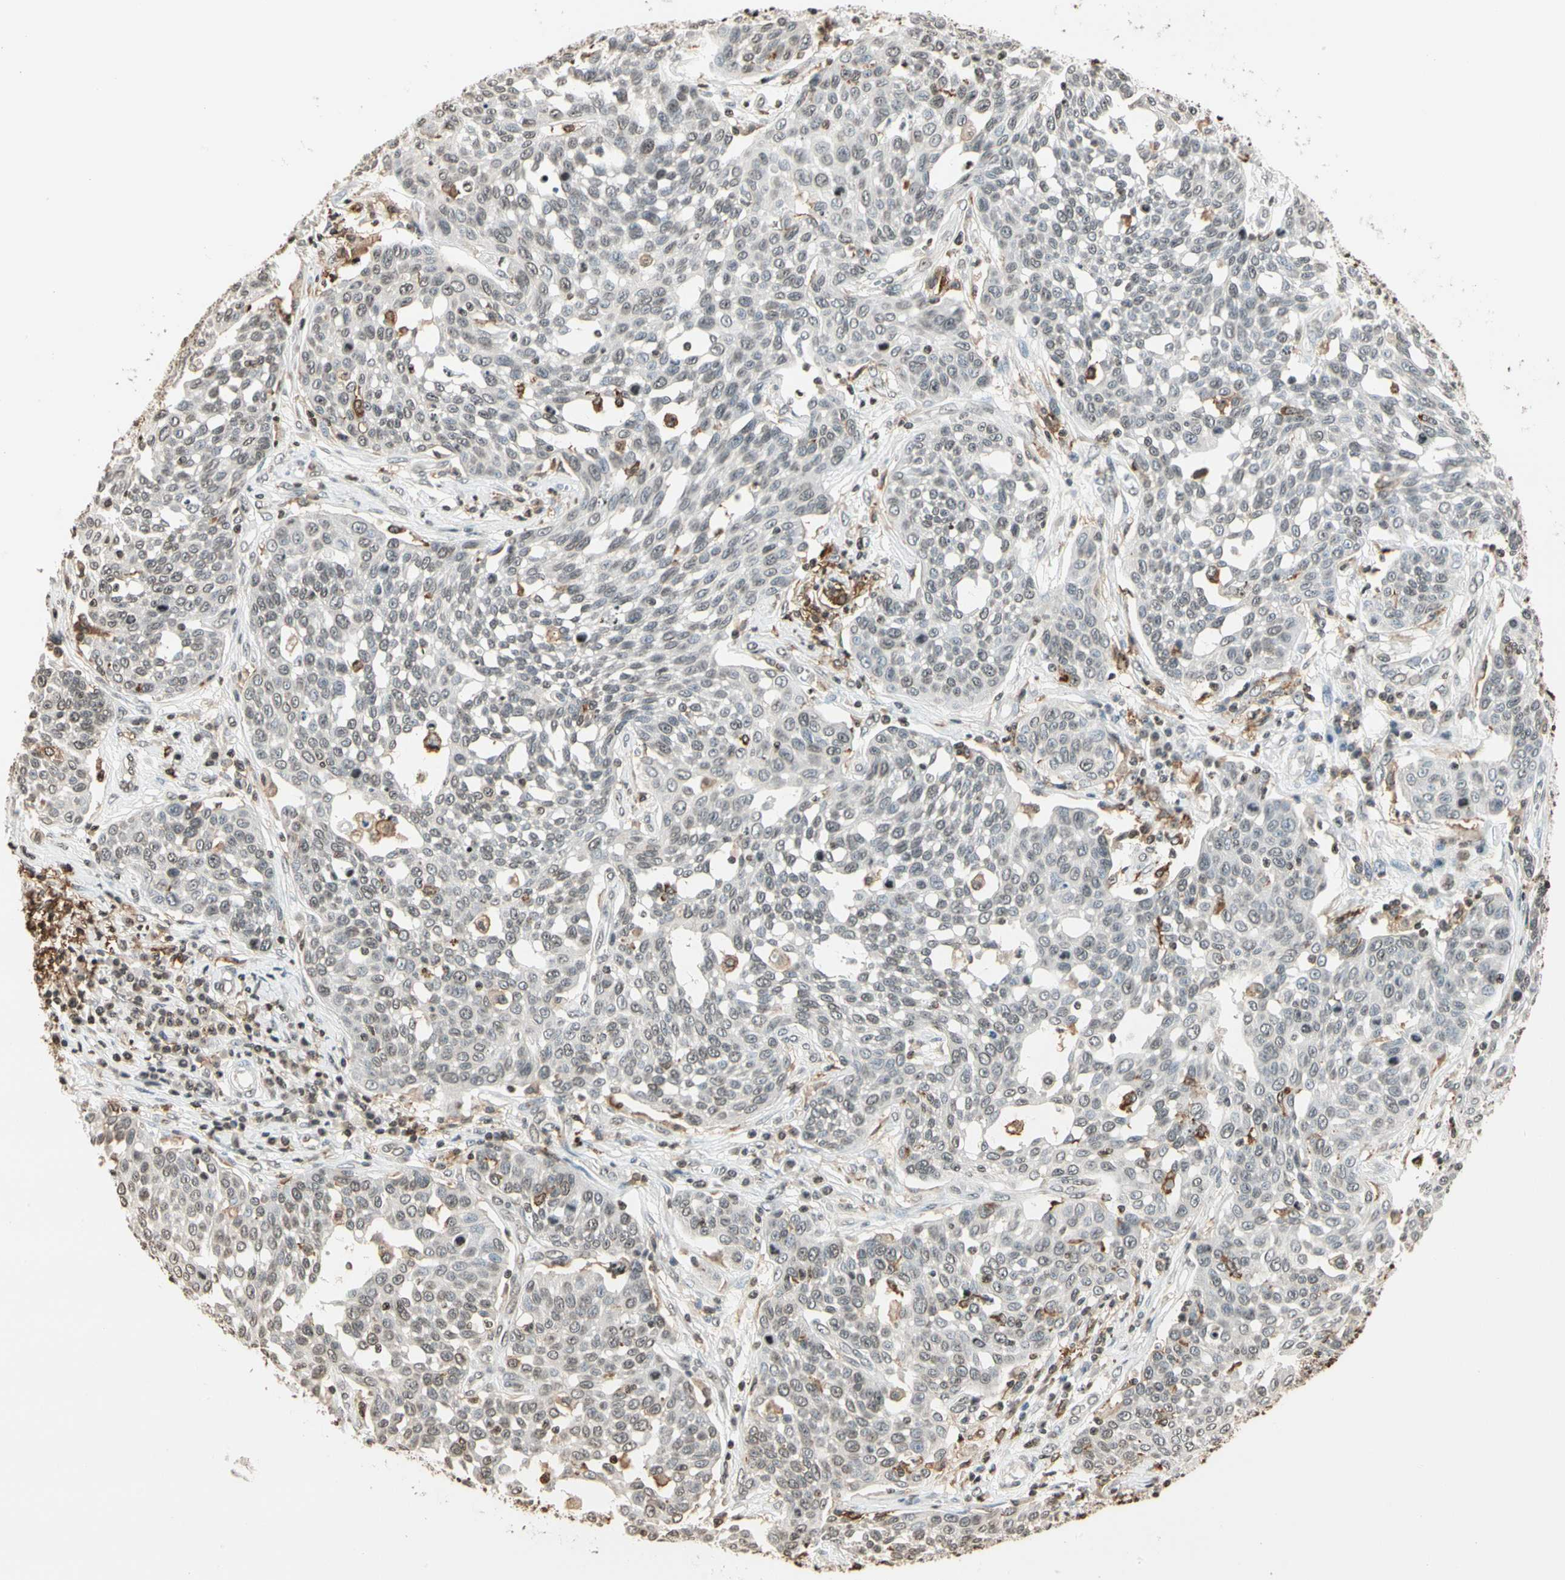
{"staining": {"intensity": "weak", "quantity": "<25%", "location": "nuclear"}, "tissue": "cervical cancer", "cell_type": "Tumor cells", "image_type": "cancer", "snomed": [{"axis": "morphology", "description": "Squamous cell carcinoma, NOS"}, {"axis": "topography", "description": "Cervix"}], "caption": "Cervical cancer (squamous cell carcinoma) was stained to show a protein in brown. There is no significant staining in tumor cells.", "gene": "FER", "patient": {"sex": "female", "age": 34}}